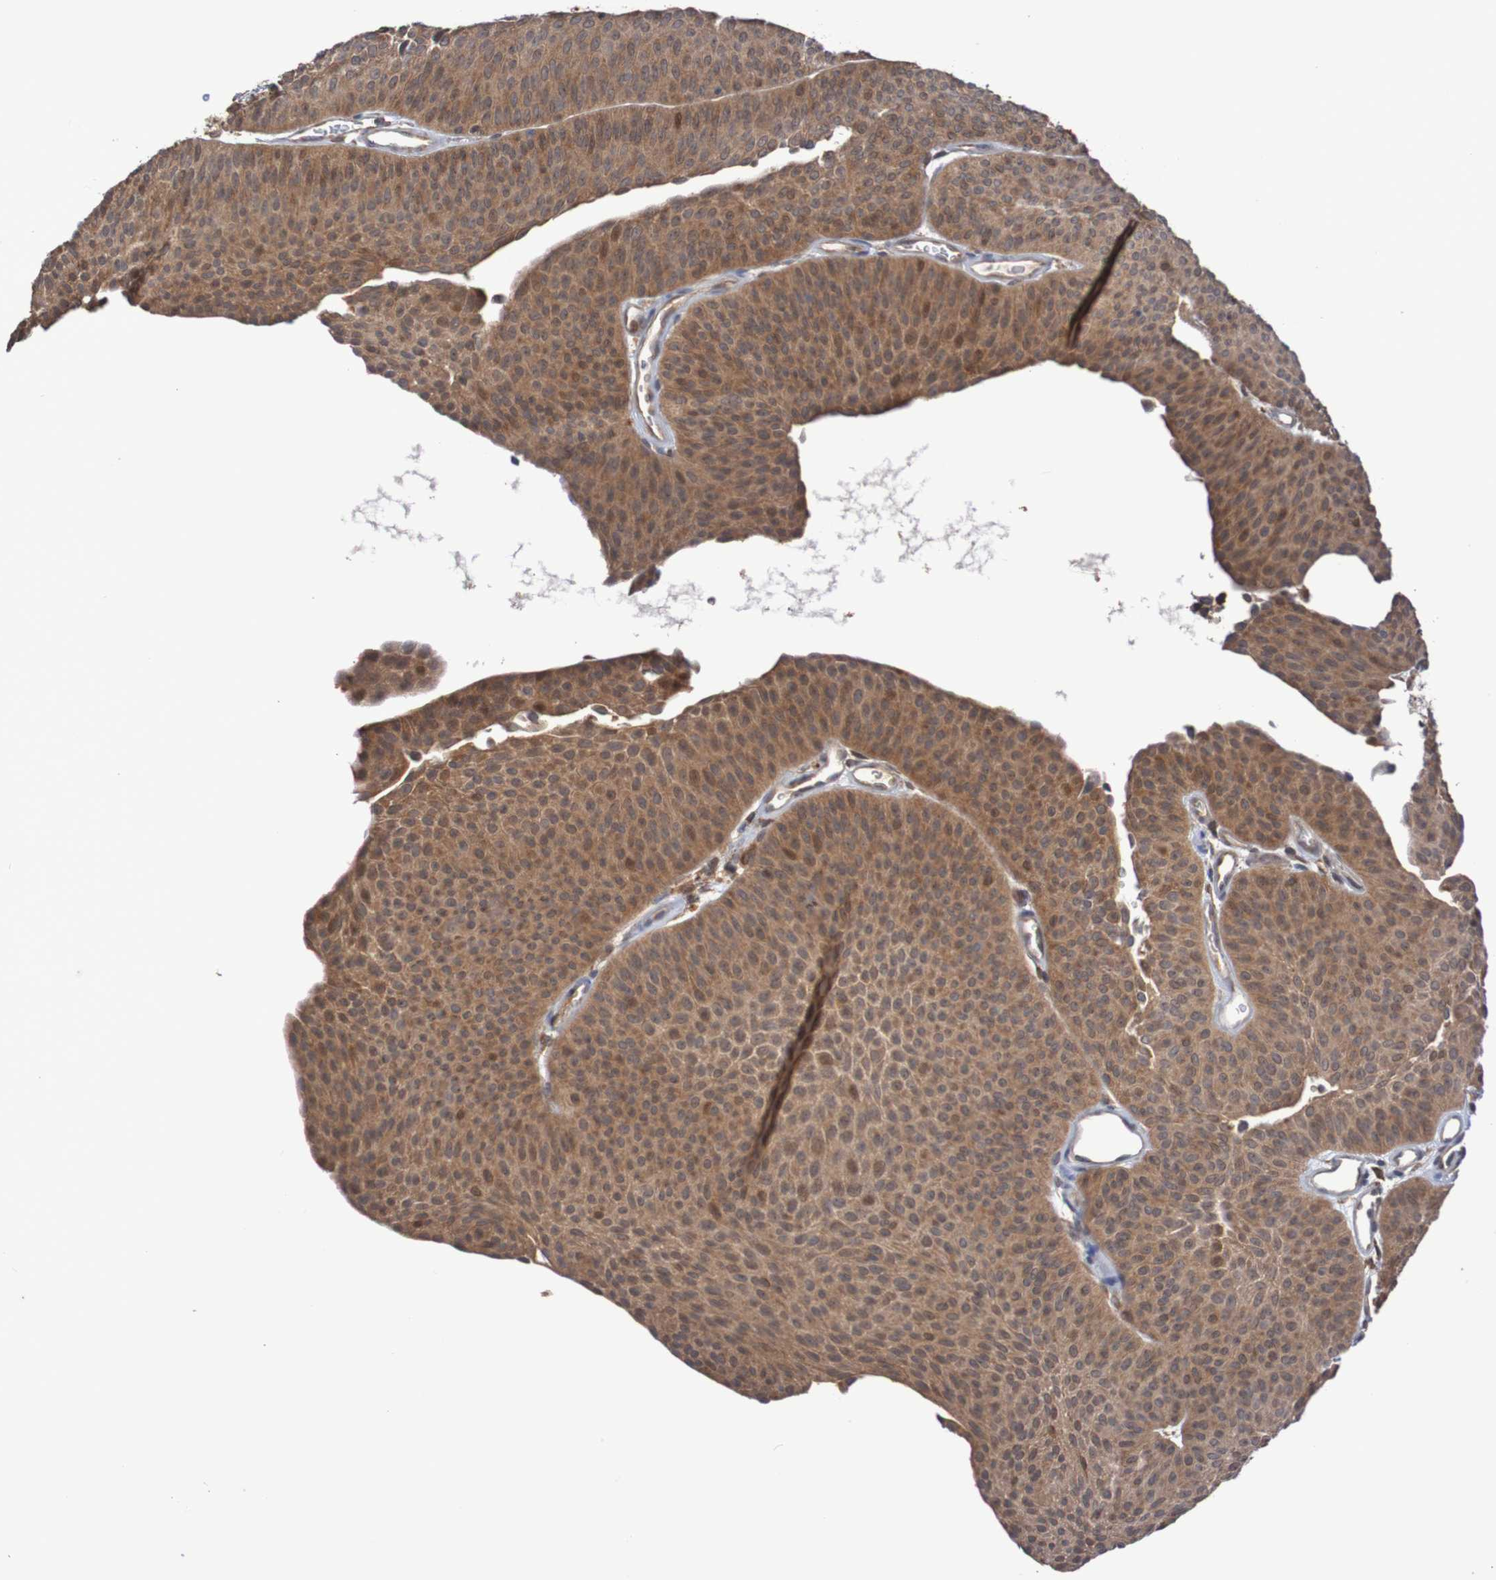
{"staining": {"intensity": "moderate", "quantity": ">75%", "location": "cytoplasmic/membranous,nuclear"}, "tissue": "urothelial cancer", "cell_type": "Tumor cells", "image_type": "cancer", "snomed": [{"axis": "morphology", "description": "Urothelial carcinoma, Low grade"}, {"axis": "topography", "description": "Urinary bladder"}], "caption": "Immunohistochemistry (DAB (3,3'-diaminobenzidine)) staining of urothelial cancer exhibits moderate cytoplasmic/membranous and nuclear protein expression in about >75% of tumor cells. The staining was performed using DAB (3,3'-diaminobenzidine), with brown indicating positive protein expression. Nuclei are stained blue with hematoxylin.", "gene": "PHPT1", "patient": {"sex": "female", "age": 60}}